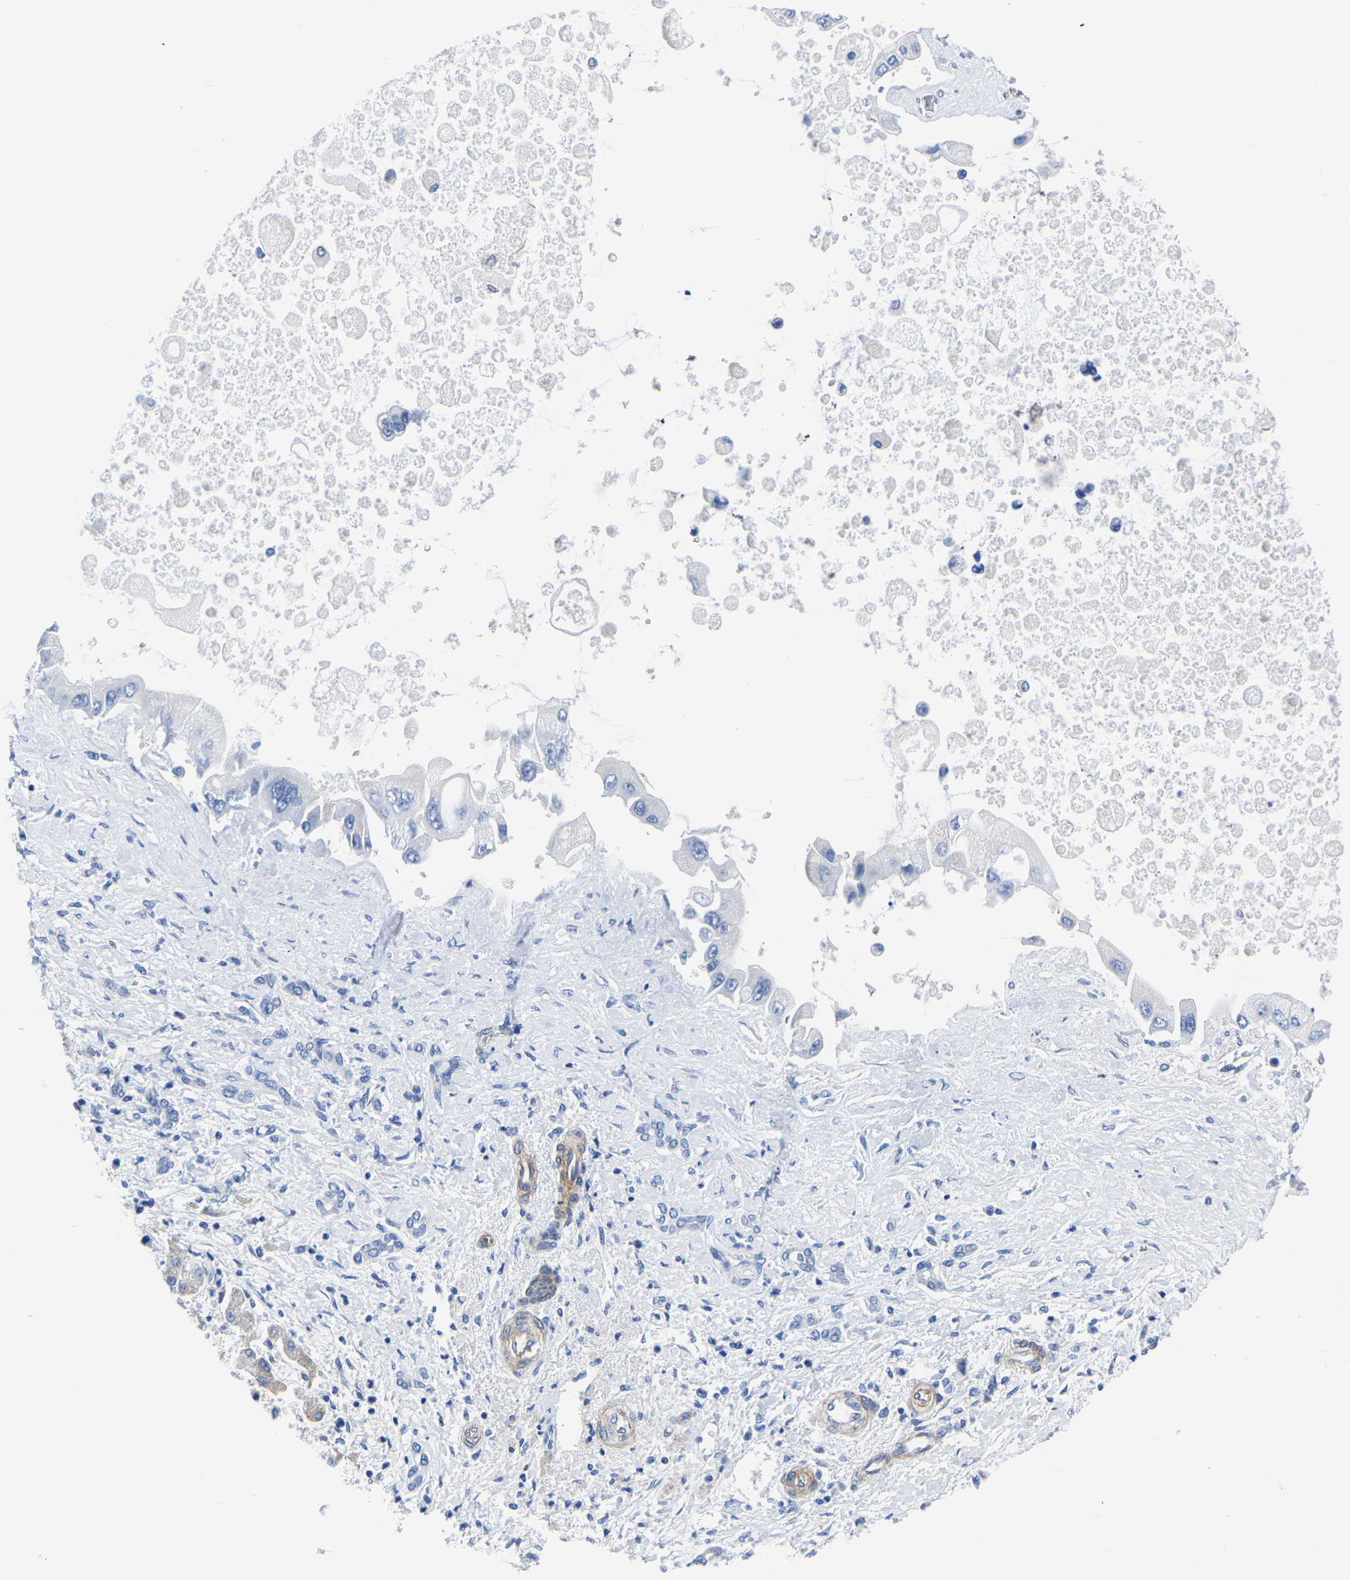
{"staining": {"intensity": "negative", "quantity": "none", "location": "none"}, "tissue": "liver cancer", "cell_type": "Tumor cells", "image_type": "cancer", "snomed": [{"axis": "morphology", "description": "Cholangiocarcinoma"}, {"axis": "topography", "description": "Liver"}], "caption": "Liver cancer (cholangiocarcinoma) was stained to show a protein in brown. There is no significant staining in tumor cells.", "gene": "SLC45A3", "patient": {"sex": "male", "age": 50}}